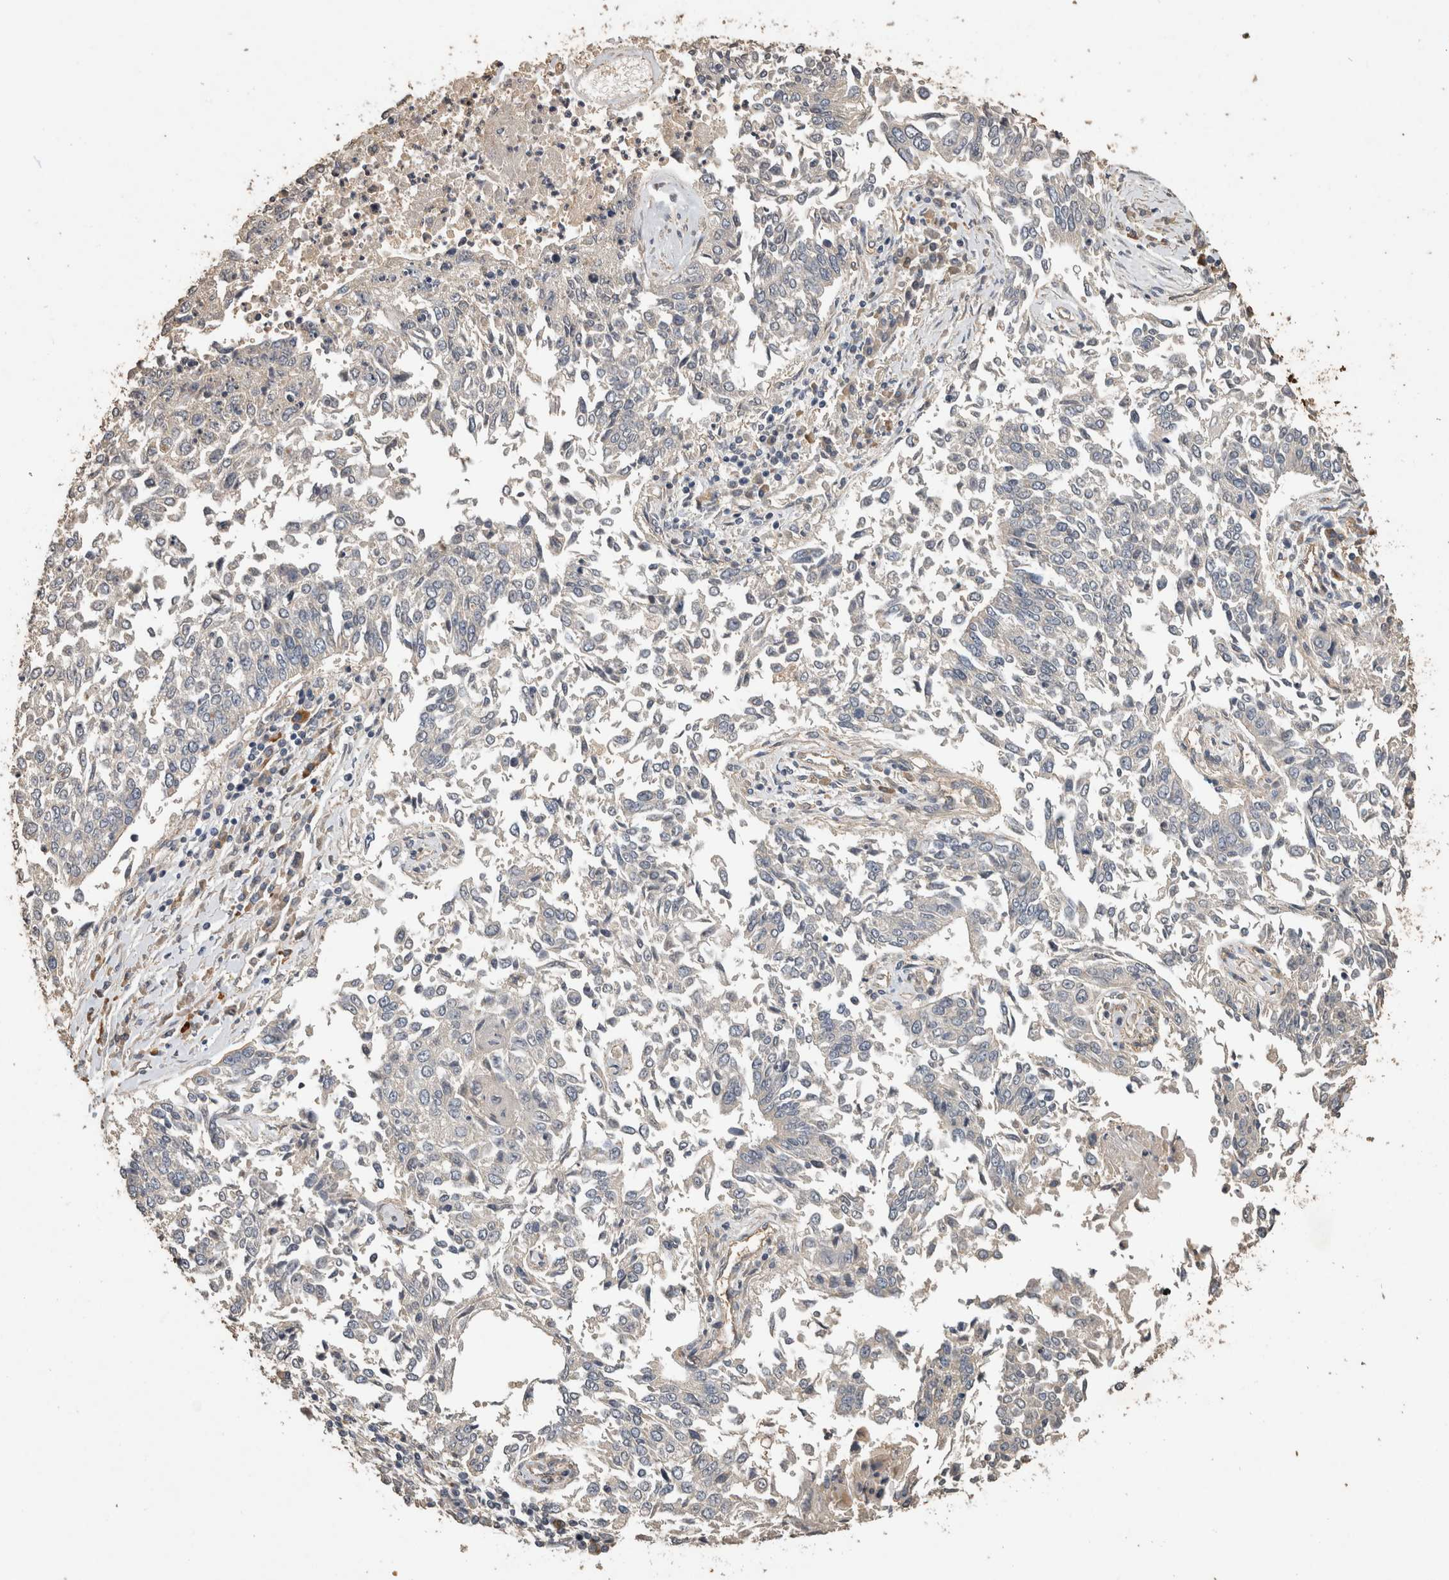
{"staining": {"intensity": "negative", "quantity": "none", "location": "none"}, "tissue": "lung cancer", "cell_type": "Tumor cells", "image_type": "cancer", "snomed": [{"axis": "morphology", "description": "Normal tissue, NOS"}, {"axis": "morphology", "description": "Squamous cell carcinoma, NOS"}, {"axis": "topography", "description": "Cartilage tissue"}, {"axis": "topography", "description": "Bronchus"}, {"axis": "topography", "description": "Lung"}, {"axis": "topography", "description": "Peripheral nerve tissue"}], "caption": "There is no significant expression in tumor cells of lung cancer.", "gene": "RHPN1", "patient": {"sex": "female", "age": 49}}